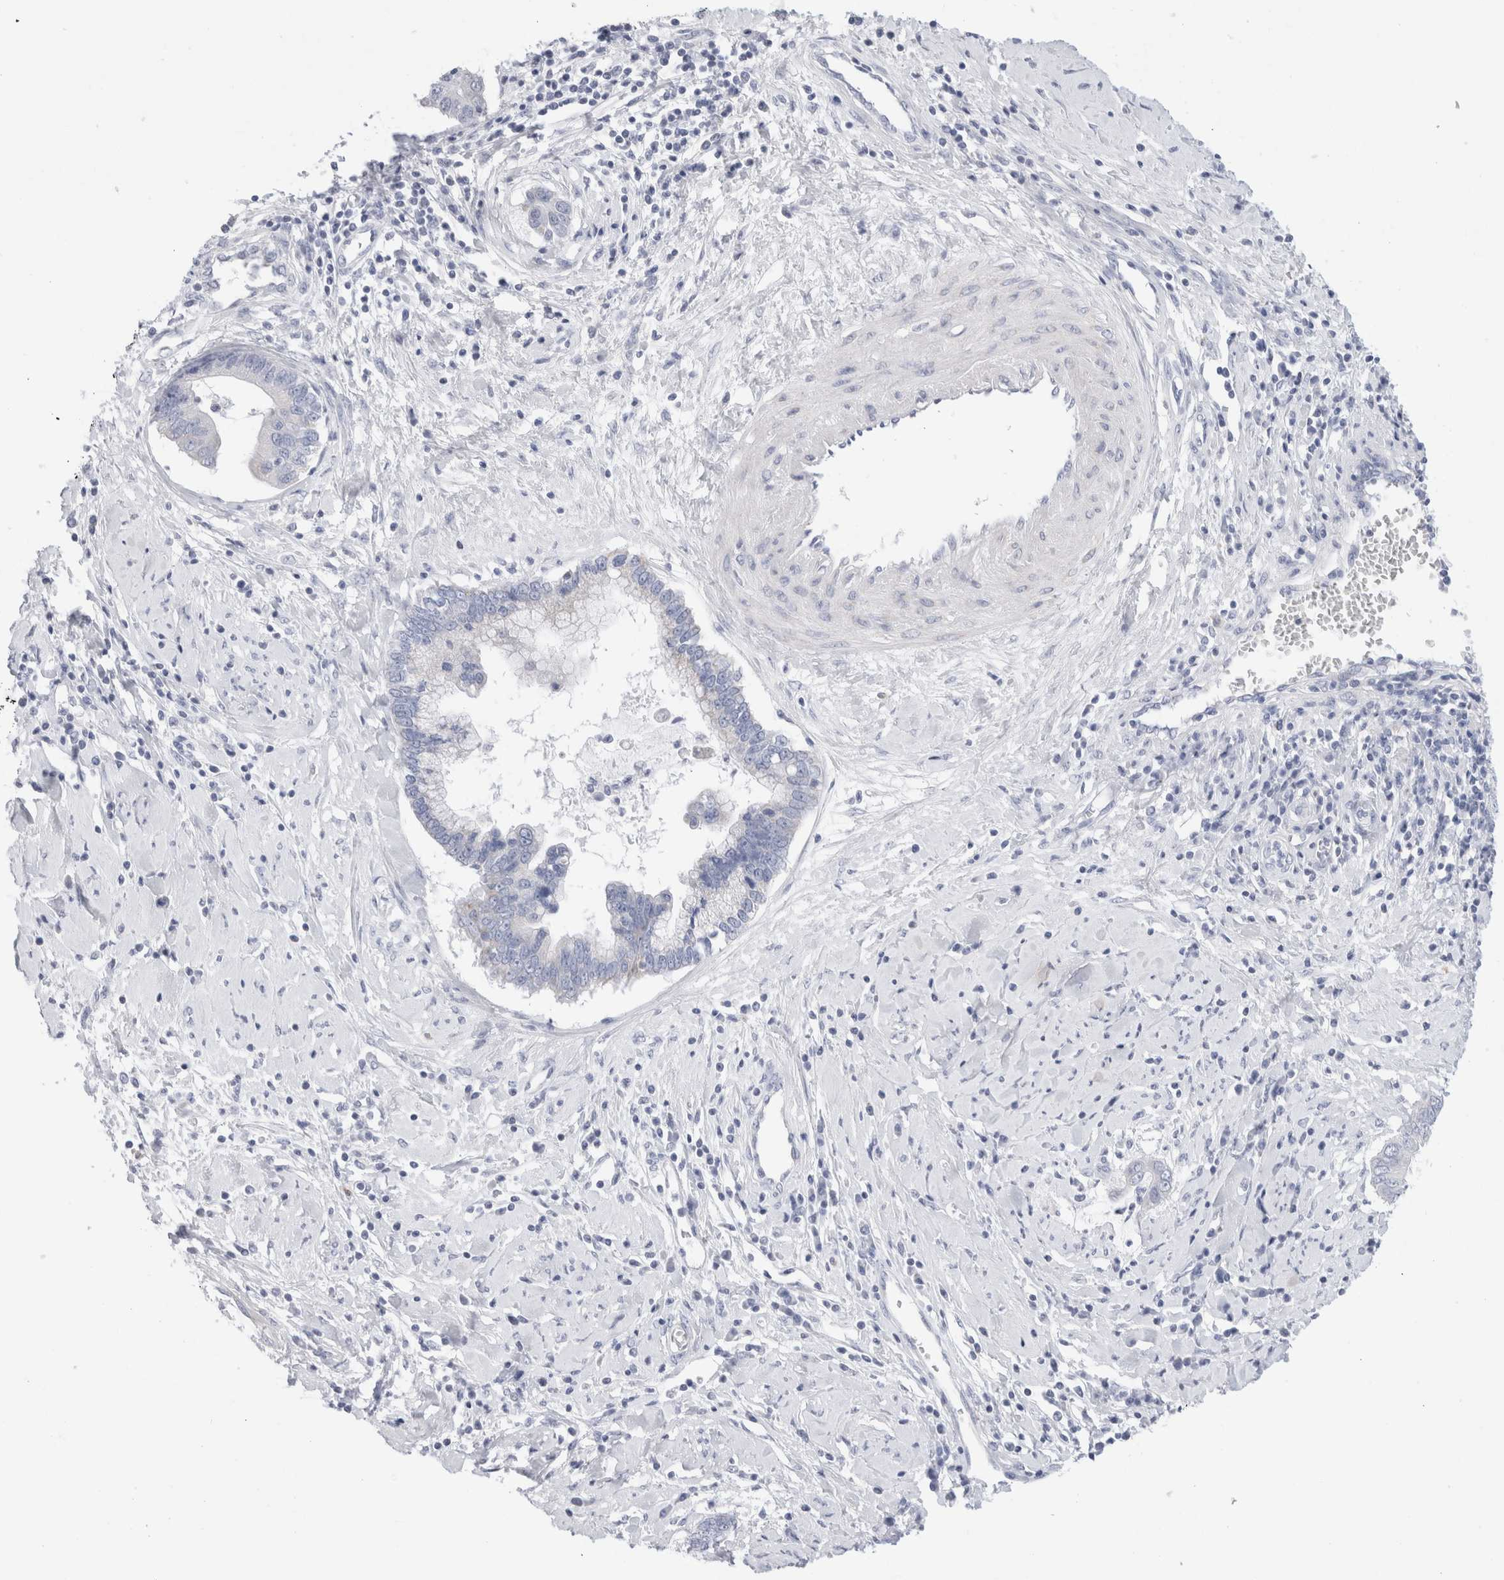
{"staining": {"intensity": "negative", "quantity": "none", "location": "none"}, "tissue": "cervical cancer", "cell_type": "Tumor cells", "image_type": "cancer", "snomed": [{"axis": "morphology", "description": "Adenocarcinoma, NOS"}, {"axis": "topography", "description": "Cervix"}], "caption": "This is a micrograph of immunohistochemistry staining of cervical cancer, which shows no staining in tumor cells.", "gene": "ECHDC2", "patient": {"sex": "female", "age": 44}}